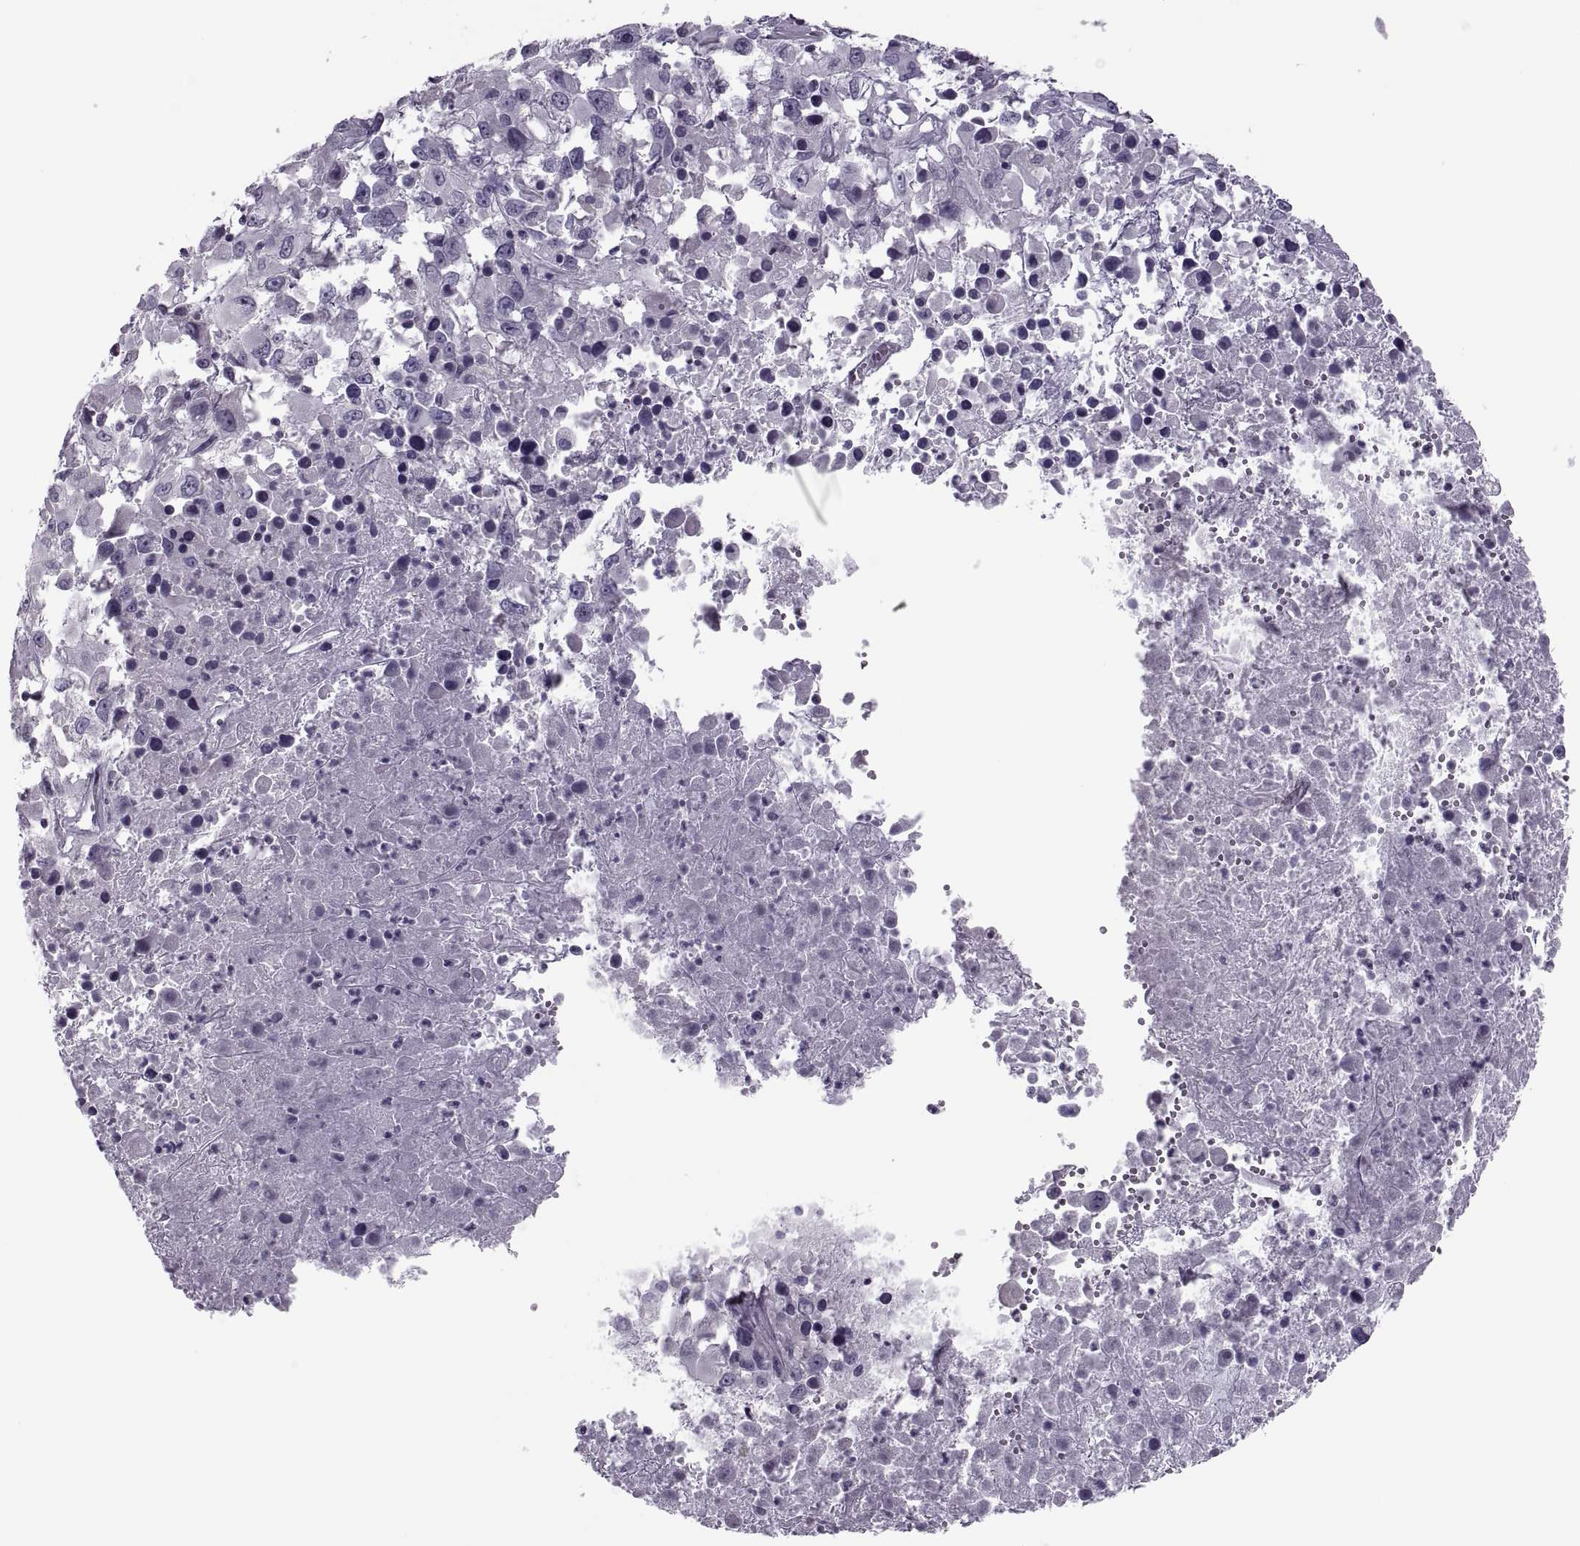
{"staining": {"intensity": "negative", "quantity": "none", "location": "none"}, "tissue": "melanoma", "cell_type": "Tumor cells", "image_type": "cancer", "snomed": [{"axis": "morphology", "description": "Malignant melanoma, Metastatic site"}, {"axis": "topography", "description": "Soft tissue"}], "caption": "Photomicrograph shows no protein staining in tumor cells of melanoma tissue. Brightfield microscopy of immunohistochemistry stained with DAB (brown) and hematoxylin (blue), captured at high magnification.", "gene": "PRSS54", "patient": {"sex": "male", "age": 50}}